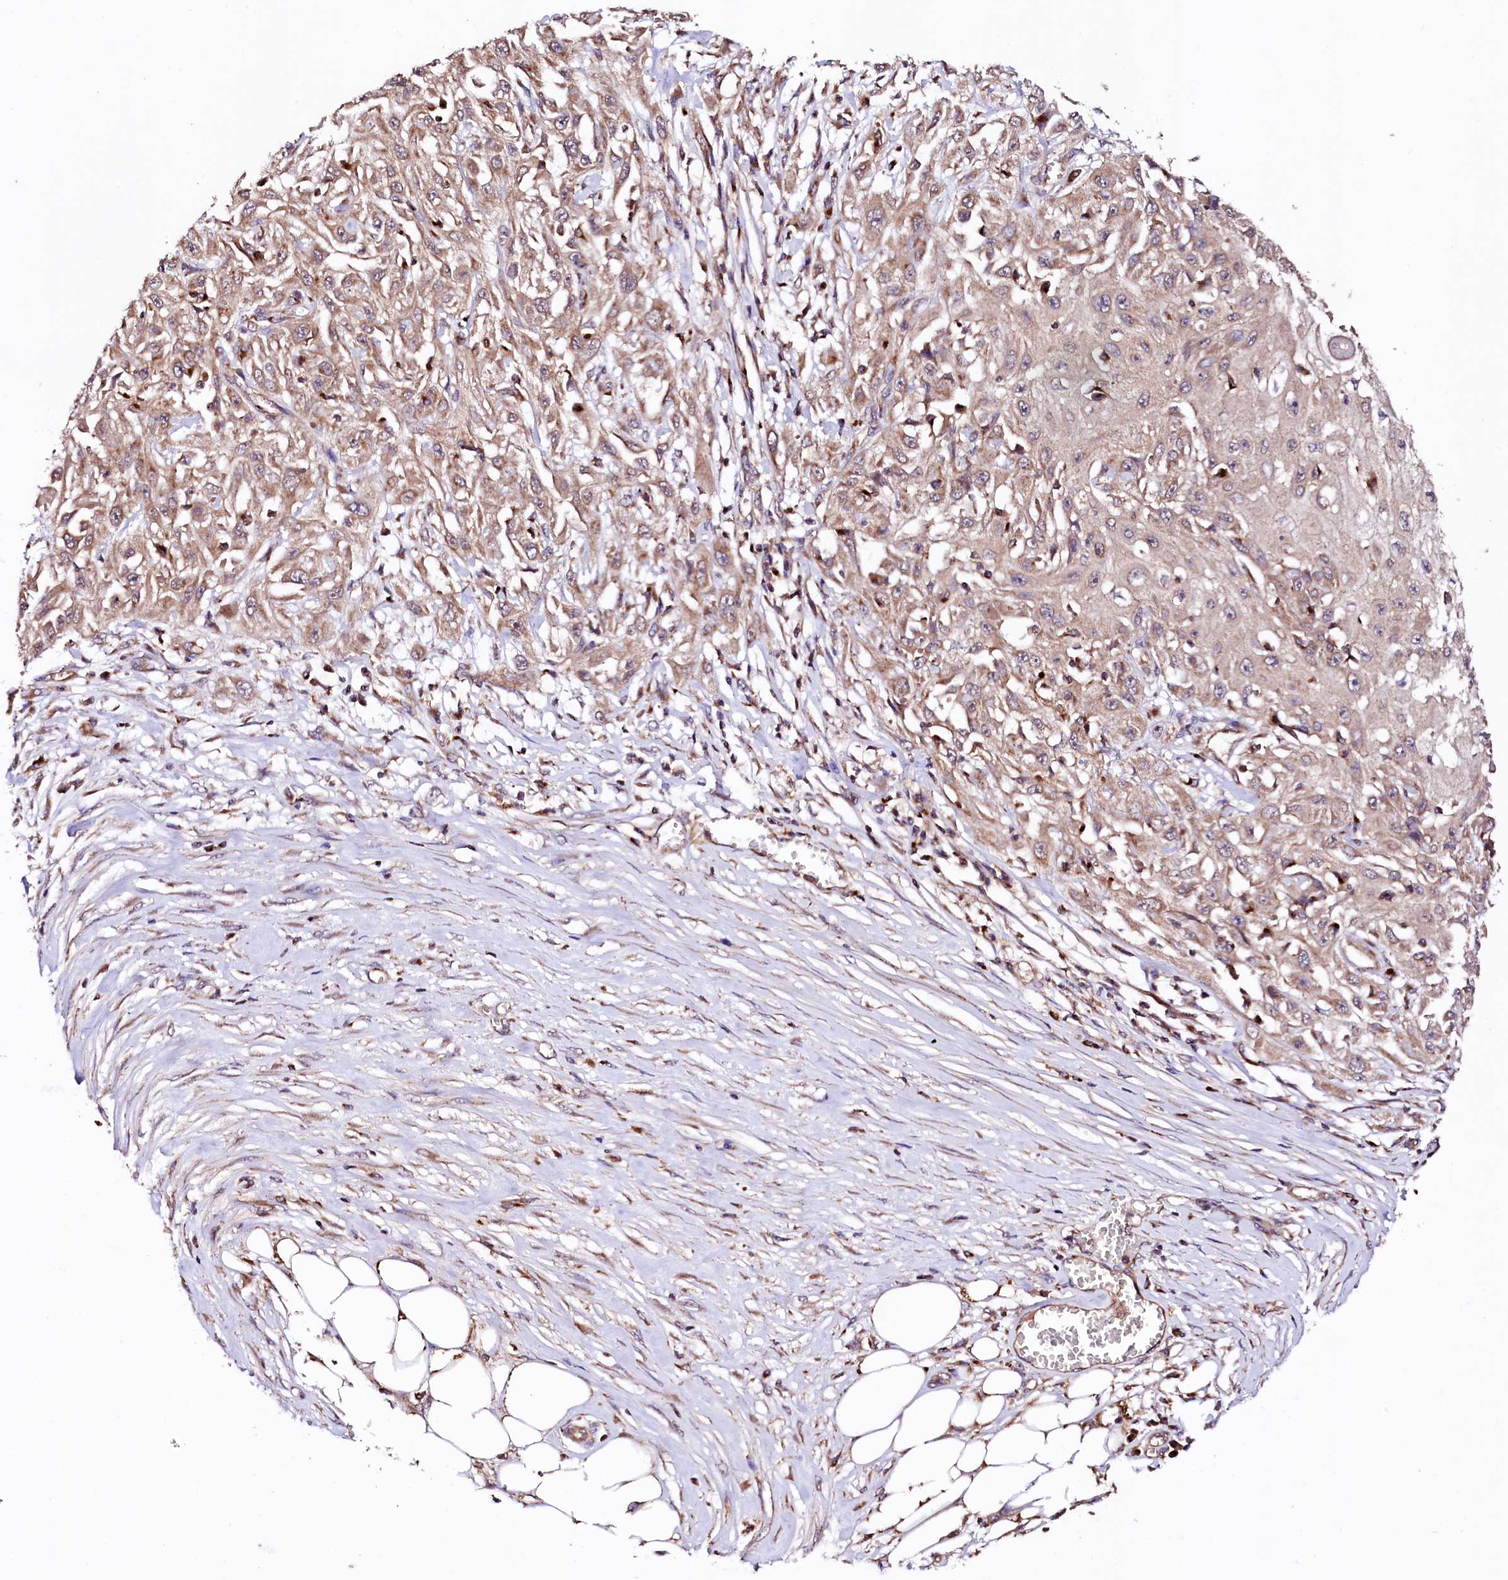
{"staining": {"intensity": "weak", "quantity": ">75%", "location": "cytoplasmic/membranous"}, "tissue": "skin cancer", "cell_type": "Tumor cells", "image_type": "cancer", "snomed": [{"axis": "morphology", "description": "Squamous cell carcinoma, NOS"}, {"axis": "morphology", "description": "Squamous cell carcinoma, metastatic, NOS"}, {"axis": "topography", "description": "Skin"}, {"axis": "topography", "description": "Lymph node"}], "caption": "Skin metastatic squamous cell carcinoma stained for a protein (brown) demonstrates weak cytoplasmic/membranous positive positivity in approximately >75% of tumor cells.", "gene": "ST3GAL1", "patient": {"sex": "male", "age": 75}}